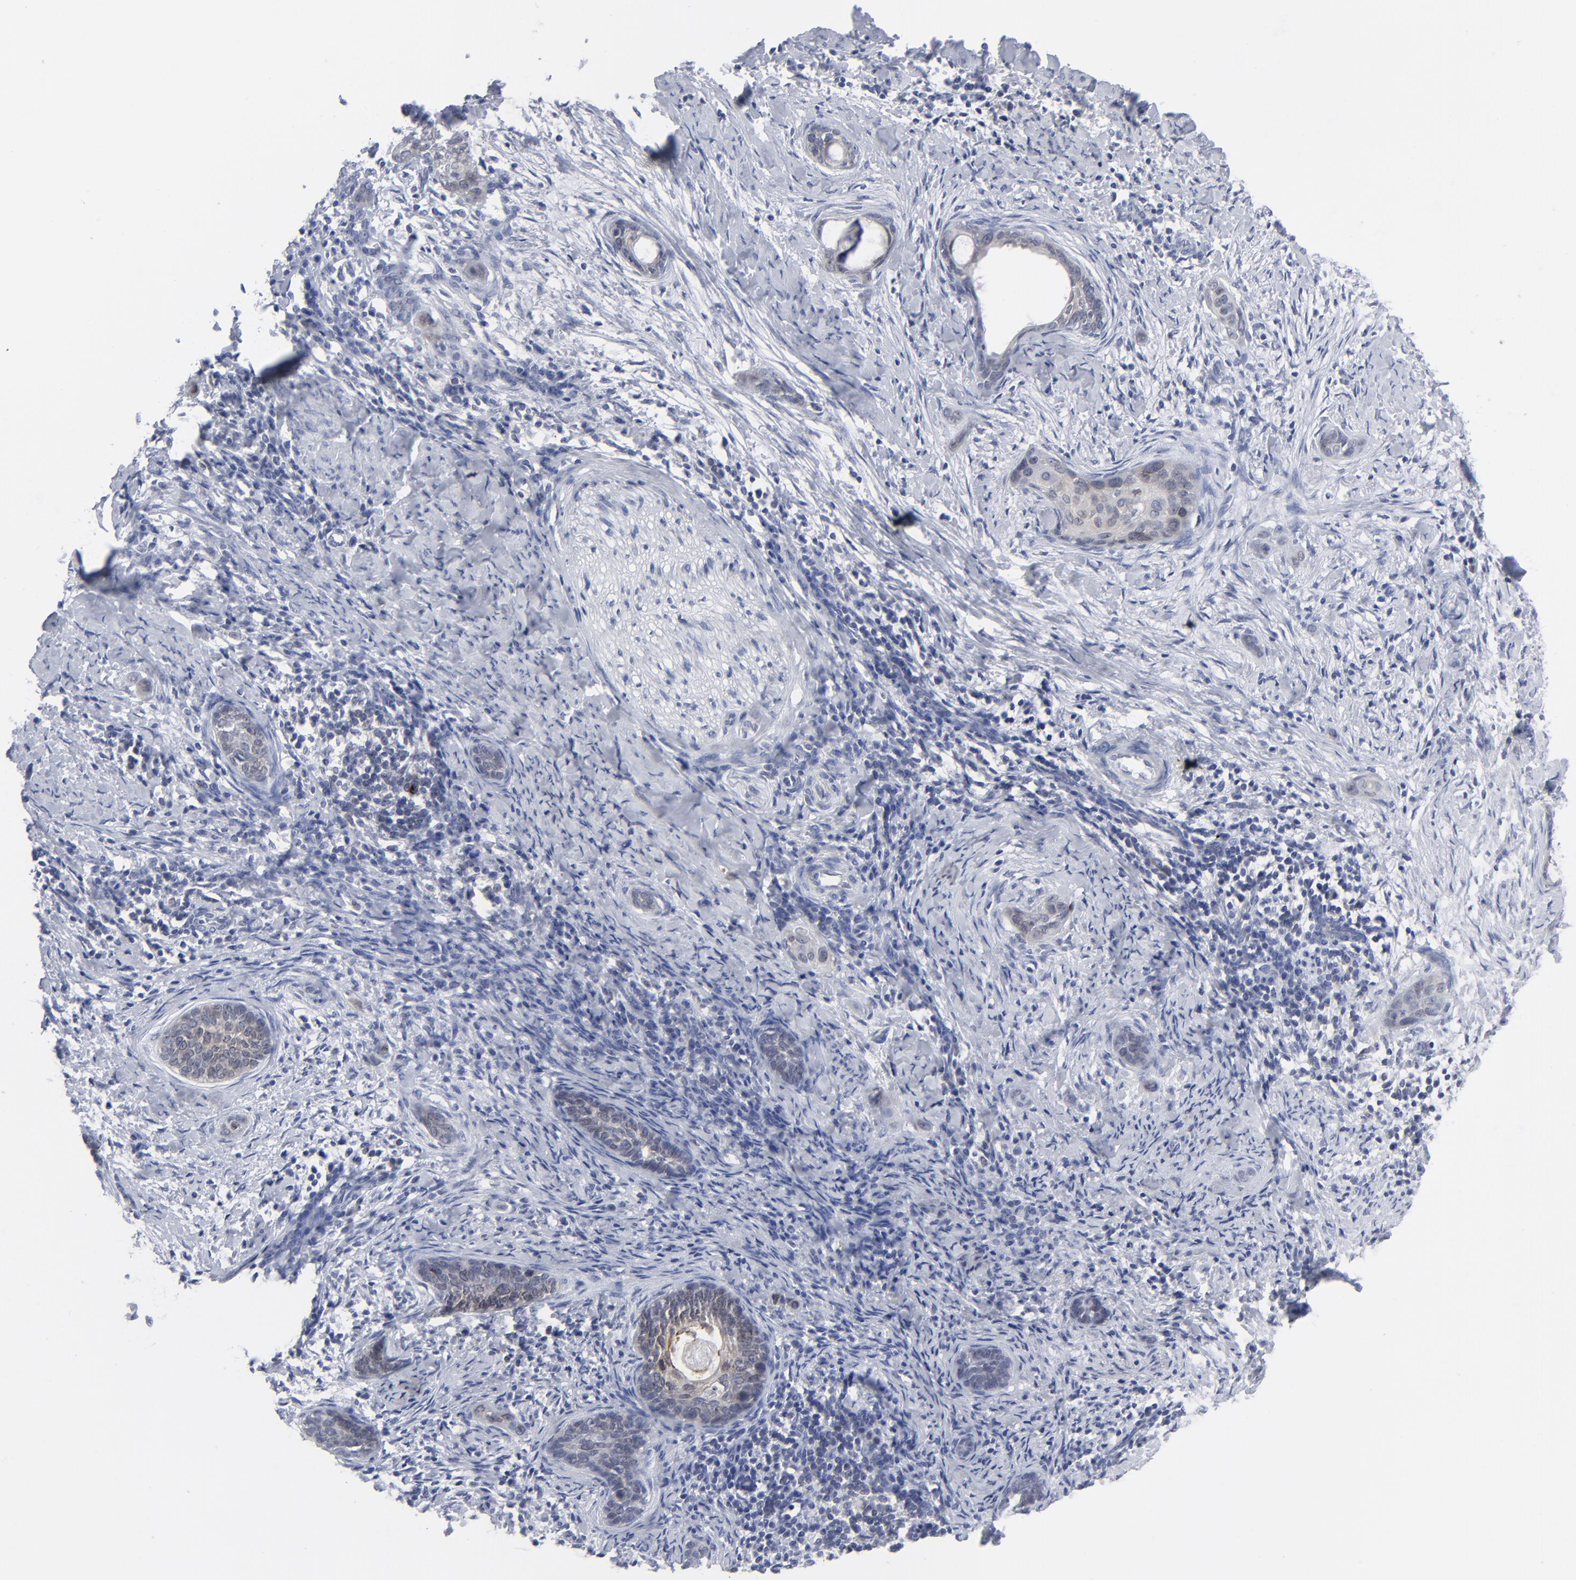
{"staining": {"intensity": "negative", "quantity": "none", "location": "none"}, "tissue": "cervical cancer", "cell_type": "Tumor cells", "image_type": "cancer", "snomed": [{"axis": "morphology", "description": "Squamous cell carcinoma, NOS"}, {"axis": "topography", "description": "Cervix"}], "caption": "Immunohistochemical staining of human cervical squamous cell carcinoma shows no significant staining in tumor cells.", "gene": "NUP88", "patient": {"sex": "female", "age": 33}}